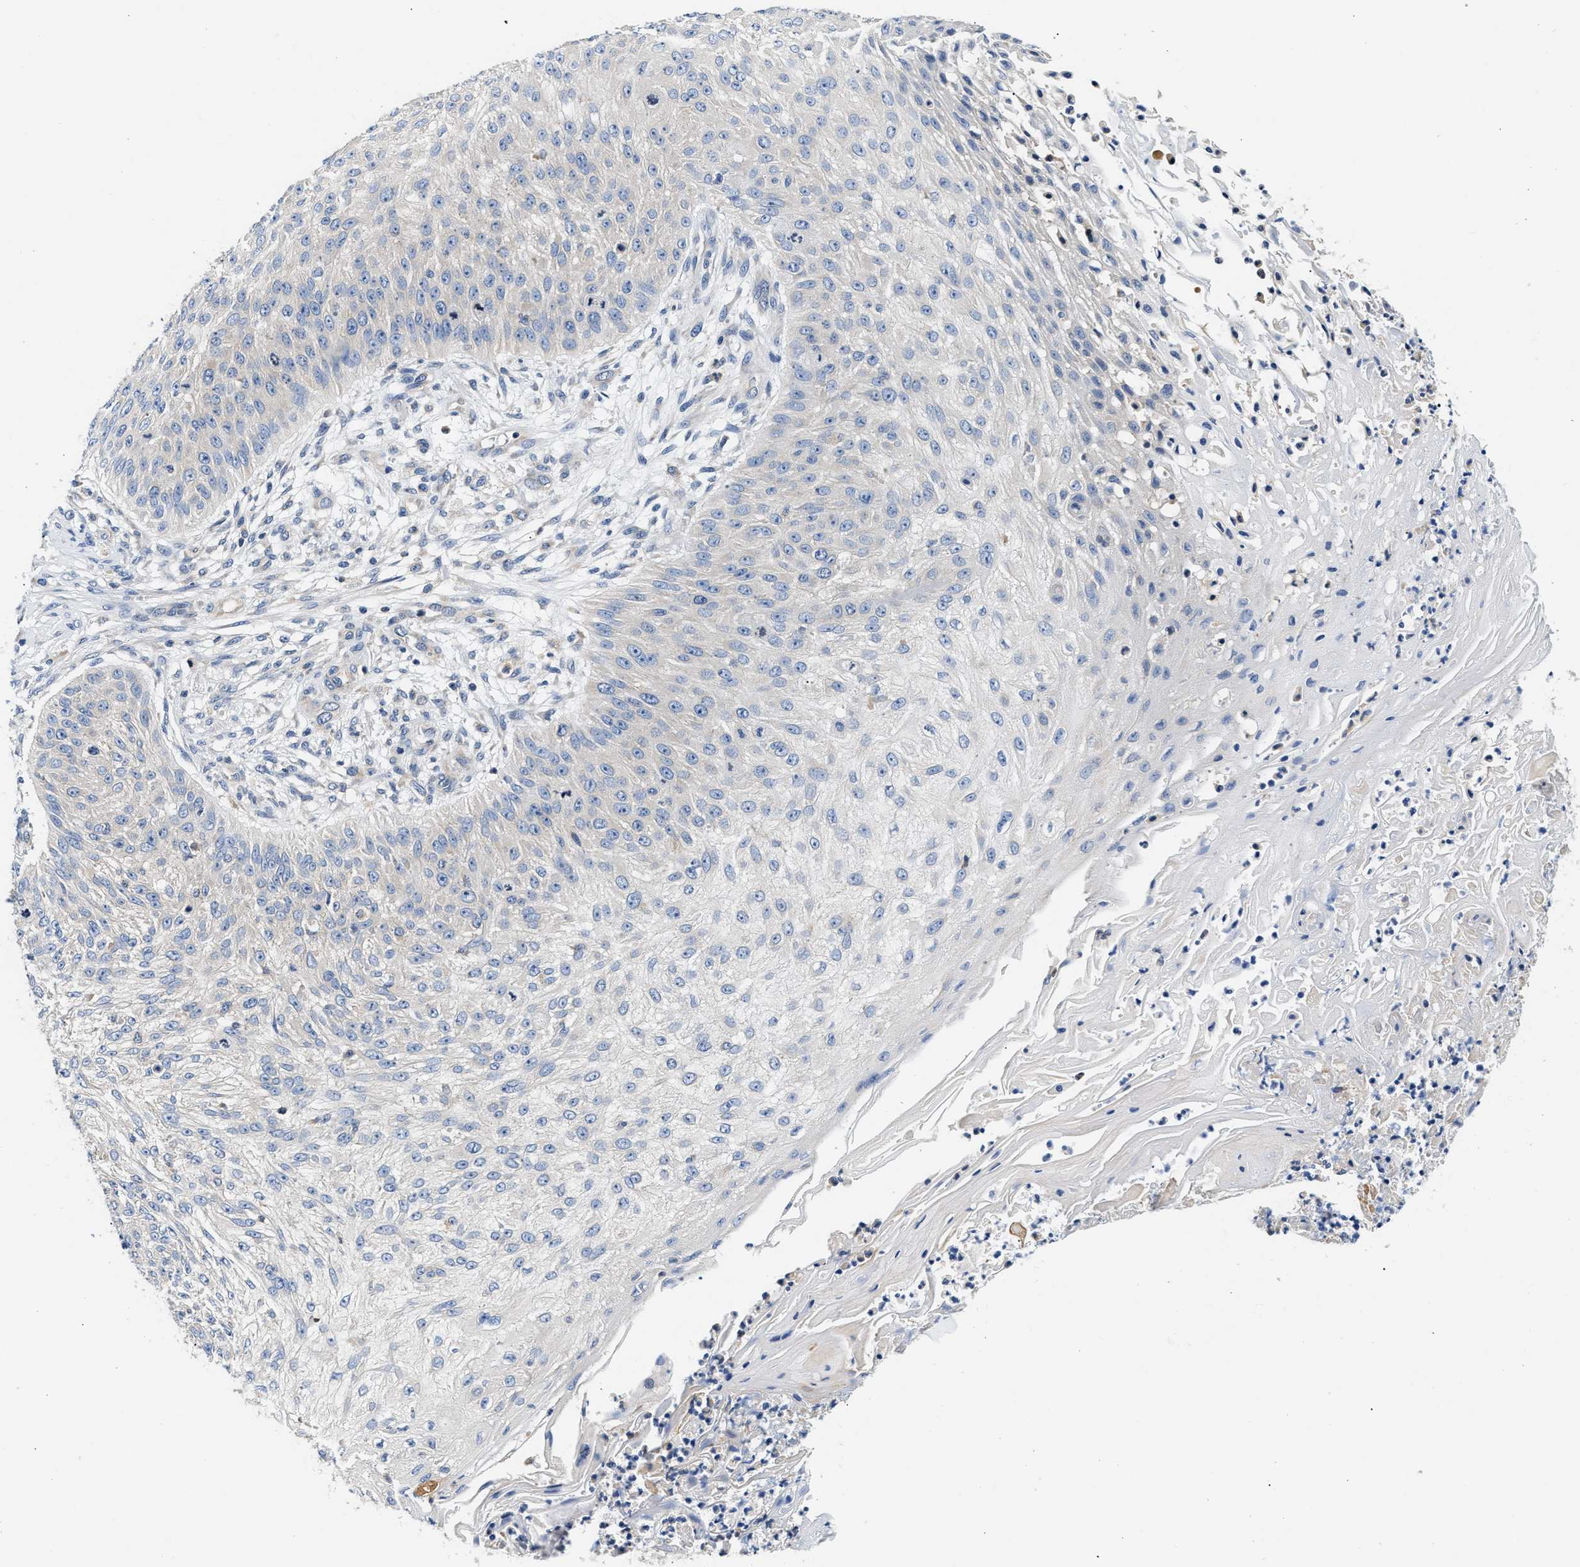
{"staining": {"intensity": "negative", "quantity": "none", "location": "none"}, "tissue": "skin cancer", "cell_type": "Tumor cells", "image_type": "cancer", "snomed": [{"axis": "morphology", "description": "Squamous cell carcinoma, NOS"}, {"axis": "topography", "description": "Skin"}], "caption": "Skin cancer was stained to show a protein in brown. There is no significant positivity in tumor cells.", "gene": "FAM185A", "patient": {"sex": "female", "age": 80}}